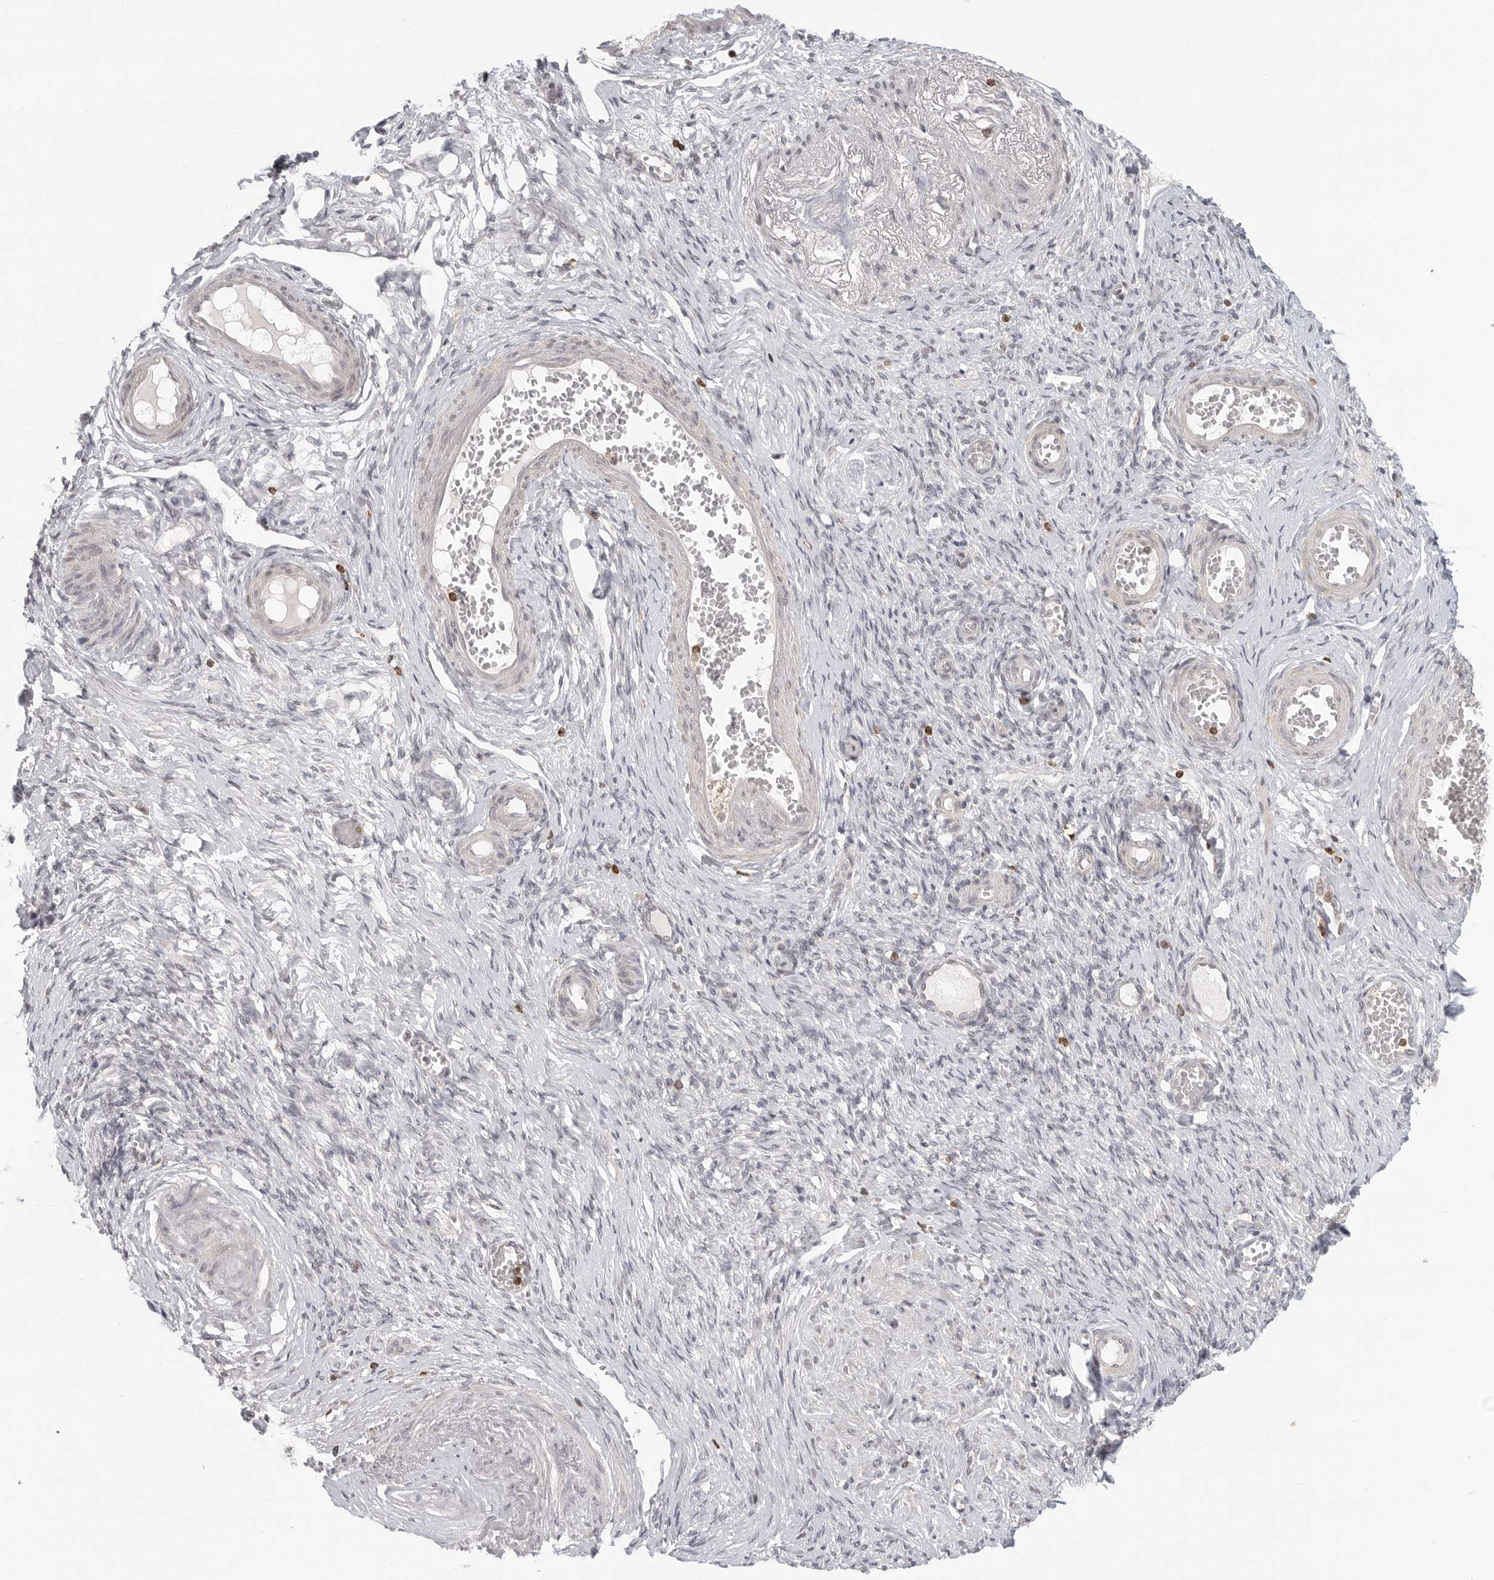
{"staining": {"intensity": "weak", "quantity": "<25%", "location": "nuclear"}, "tissue": "adipose tissue", "cell_type": "Adipocytes", "image_type": "normal", "snomed": [{"axis": "morphology", "description": "Normal tissue, NOS"}, {"axis": "topography", "description": "Vascular tissue"}, {"axis": "topography", "description": "Fallopian tube"}, {"axis": "topography", "description": "Ovary"}], "caption": "High magnification brightfield microscopy of benign adipose tissue stained with DAB (brown) and counterstained with hematoxylin (blue): adipocytes show no significant staining. (DAB (3,3'-diaminobenzidine) IHC with hematoxylin counter stain).", "gene": "SH3KBP1", "patient": {"sex": "female", "age": 67}}